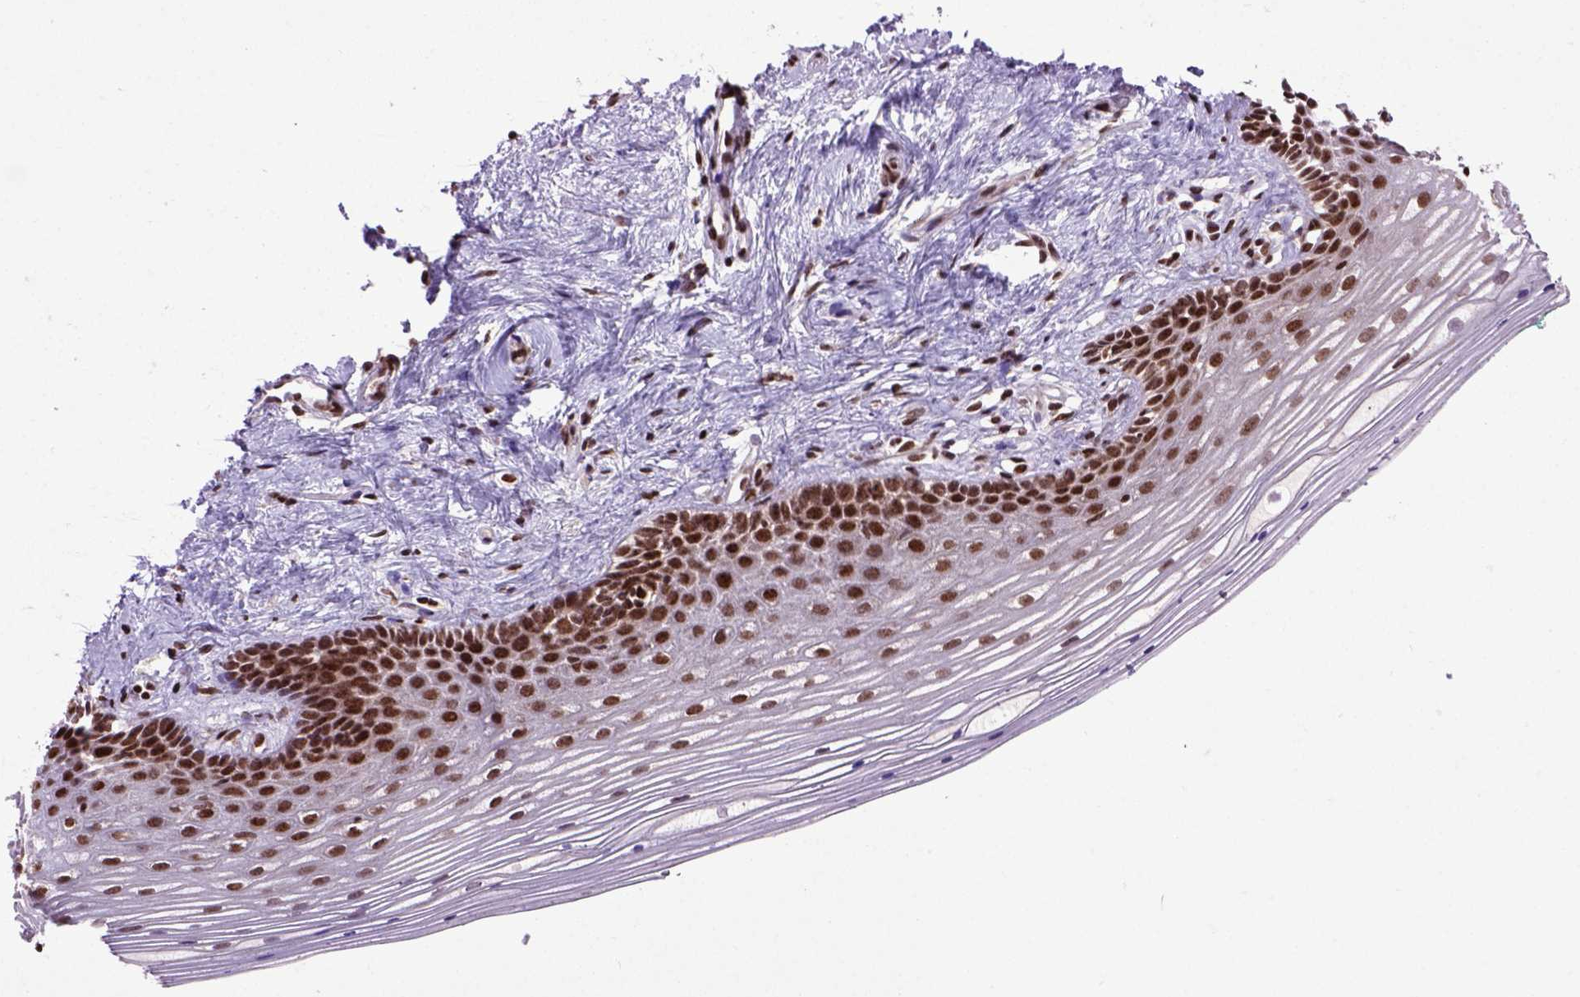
{"staining": {"intensity": "strong", "quantity": ">75%", "location": "nuclear"}, "tissue": "vagina", "cell_type": "Squamous epithelial cells", "image_type": "normal", "snomed": [{"axis": "morphology", "description": "Normal tissue, NOS"}, {"axis": "topography", "description": "Vagina"}], "caption": "Protein analysis of normal vagina reveals strong nuclear expression in about >75% of squamous epithelial cells.", "gene": "CELF1", "patient": {"sex": "female", "age": 42}}